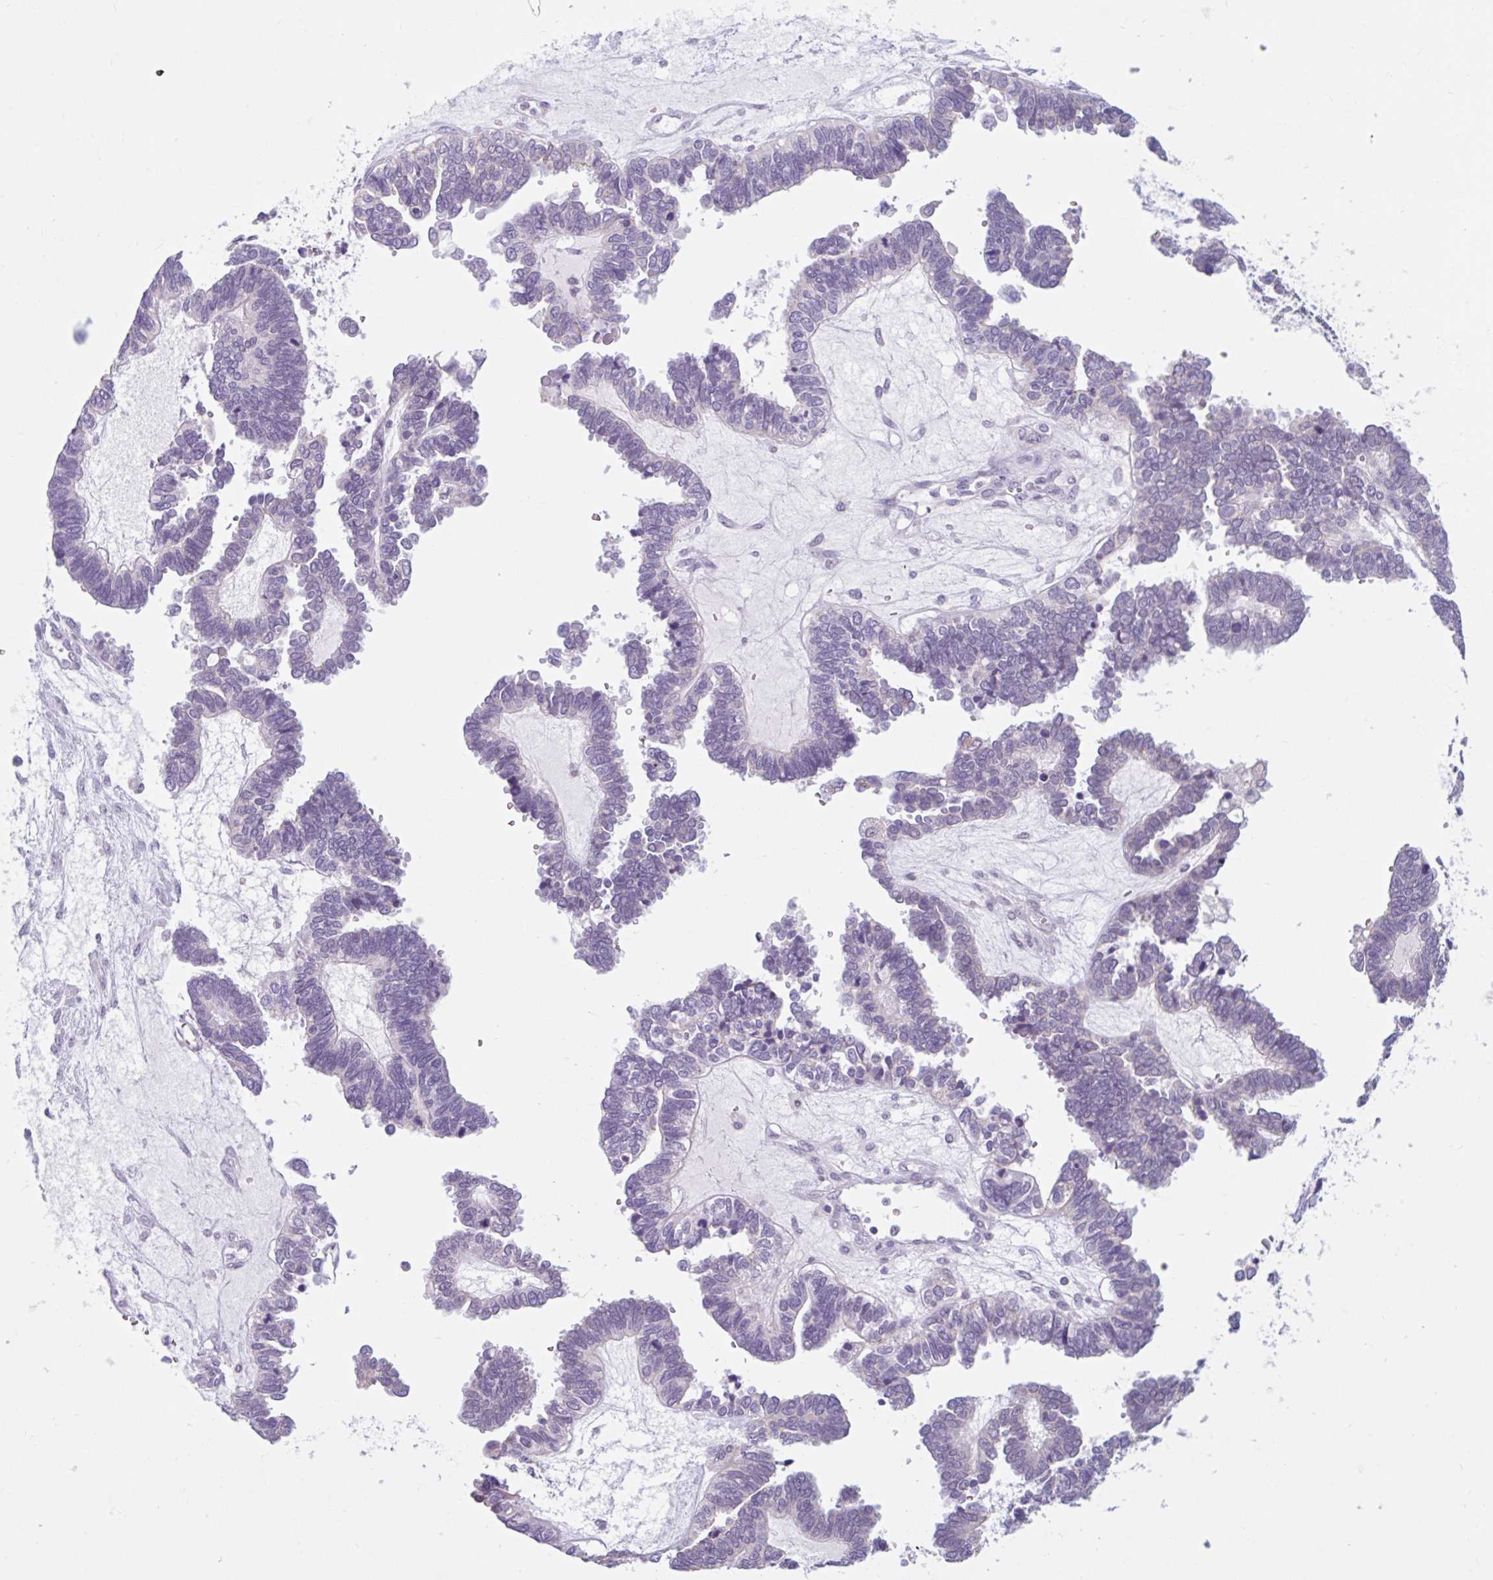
{"staining": {"intensity": "negative", "quantity": "none", "location": "none"}, "tissue": "ovarian cancer", "cell_type": "Tumor cells", "image_type": "cancer", "snomed": [{"axis": "morphology", "description": "Cystadenocarcinoma, serous, NOS"}, {"axis": "topography", "description": "Ovary"}], "caption": "A photomicrograph of ovarian serous cystadenocarcinoma stained for a protein demonstrates no brown staining in tumor cells.", "gene": "CDH19", "patient": {"sex": "female", "age": 51}}